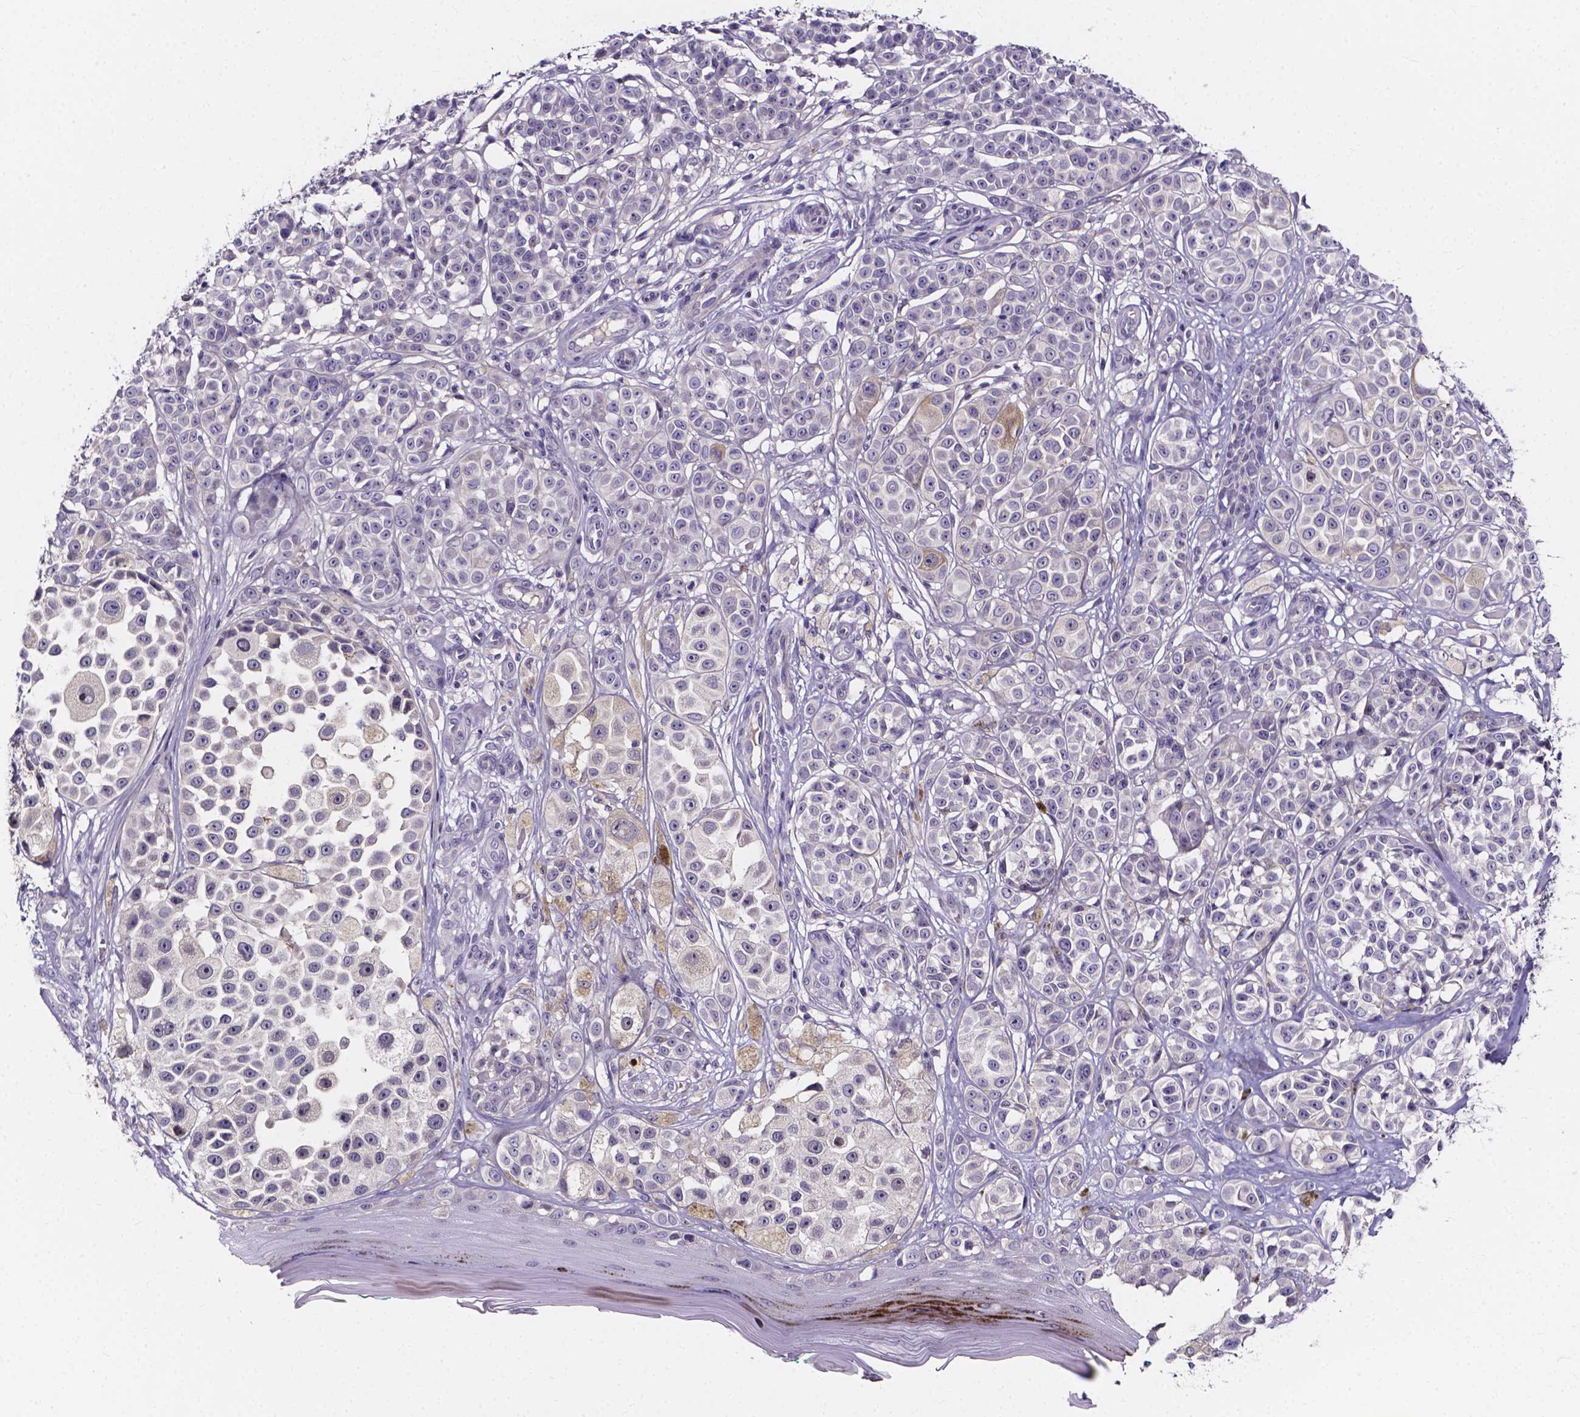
{"staining": {"intensity": "negative", "quantity": "none", "location": "none"}, "tissue": "melanoma", "cell_type": "Tumor cells", "image_type": "cancer", "snomed": [{"axis": "morphology", "description": "Malignant melanoma, NOS"}, {"axis": "topography", "description": "Skin"}], "caption": "Human malignant melanoma stained for a protein using immunohistochemistry (IHC) demonstrates no expression in tumor cells.", "gene": "SPOCD1", "patient": {"sex": "female", "age": 90}}